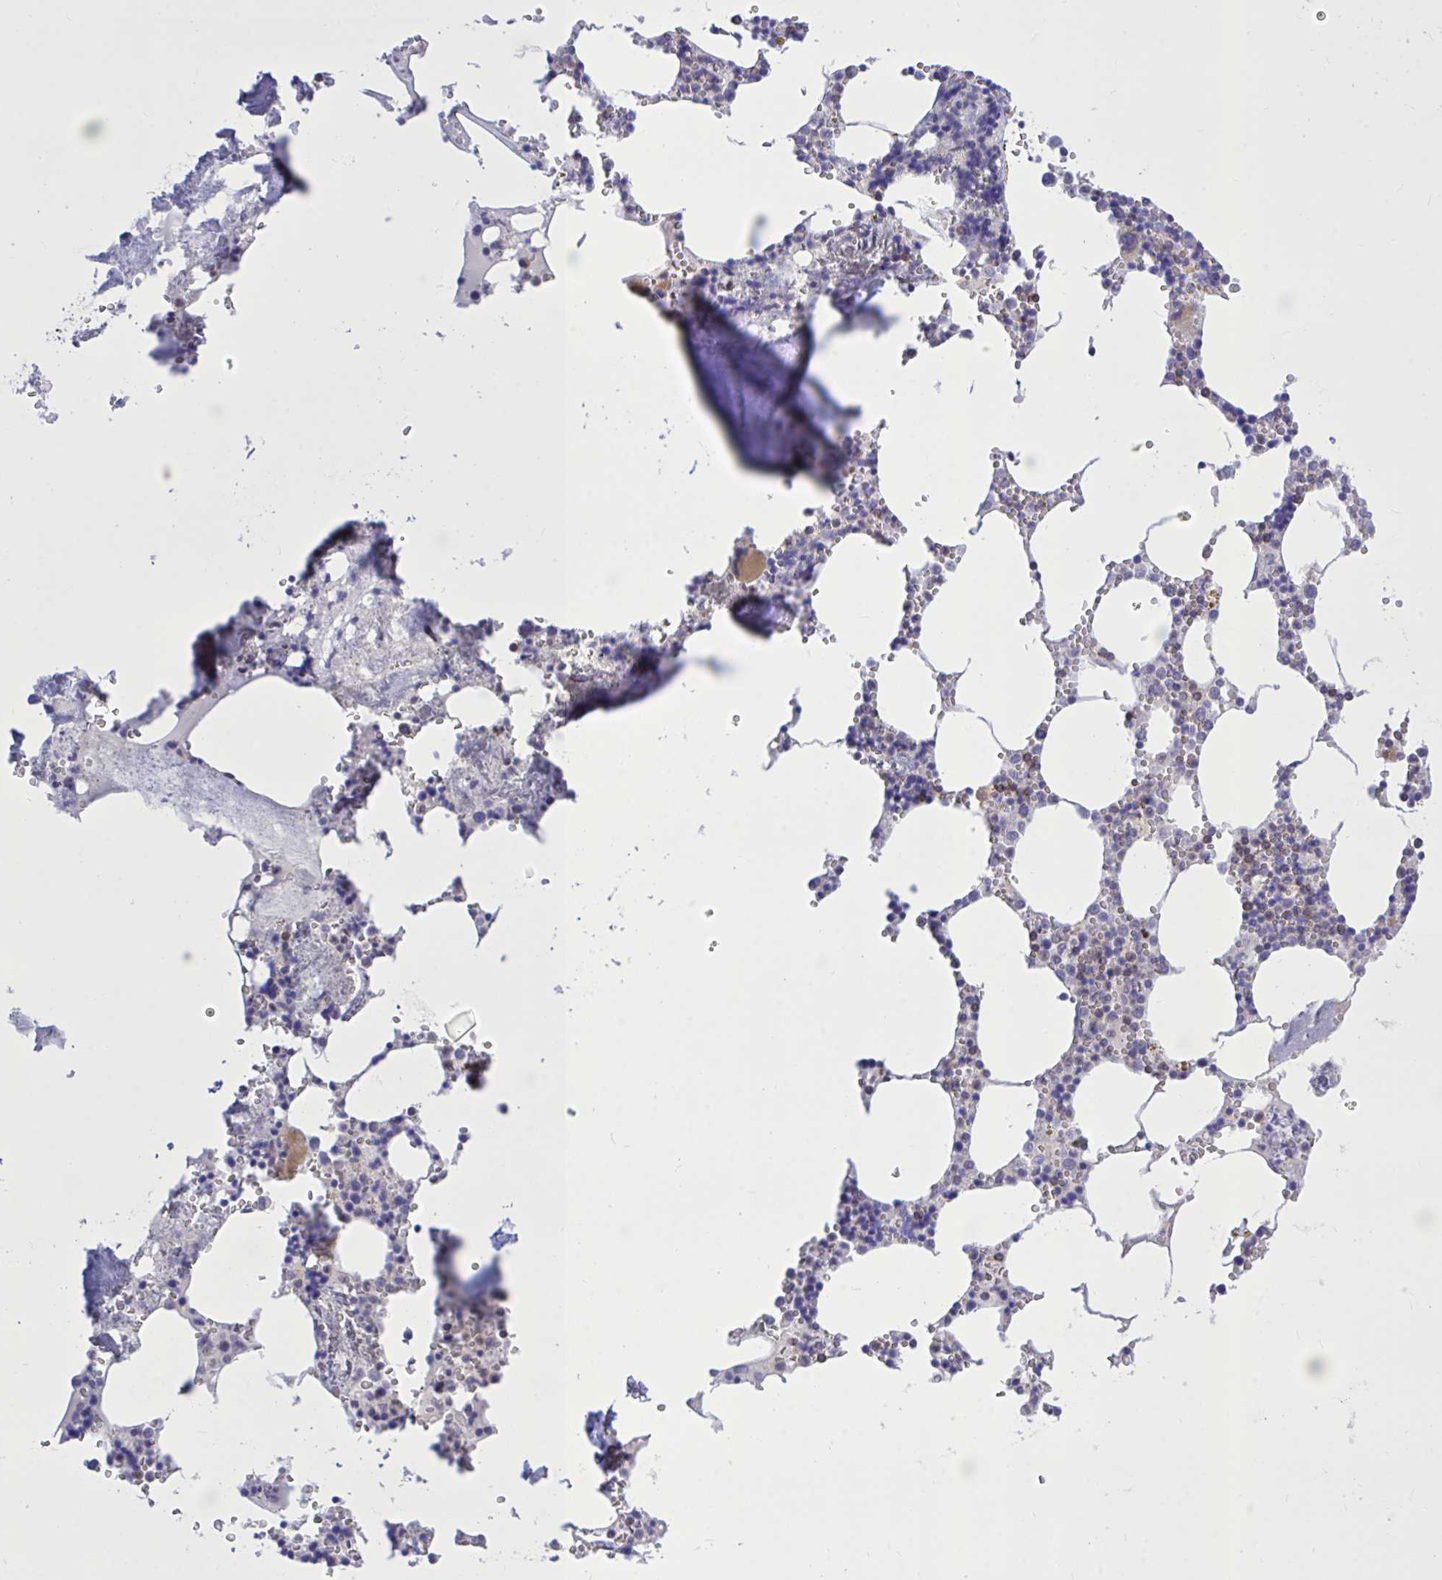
{"staining": {"intensity": "moderate", "quantity": "<25%", "location": "cytoplasmic/membranous"}, "tissue": "bone marrow", "cell_type": "Hematopoietic cells", "image_type": "normal", "snomed": [{"axis": "morphology", "description": "Normal tissue, NOS"}, {"axis": "topography", "description": "Bone marrow"}], "caption": "Approximately <25% of hematopoietic cells in unremarkable bone marrow show moderate cytoplasmic/membranous protein positivity as visualized by brown immunohistochemical staining.", "gene": "CXCL8", "patient": {"sex": "male", "age": 54}}